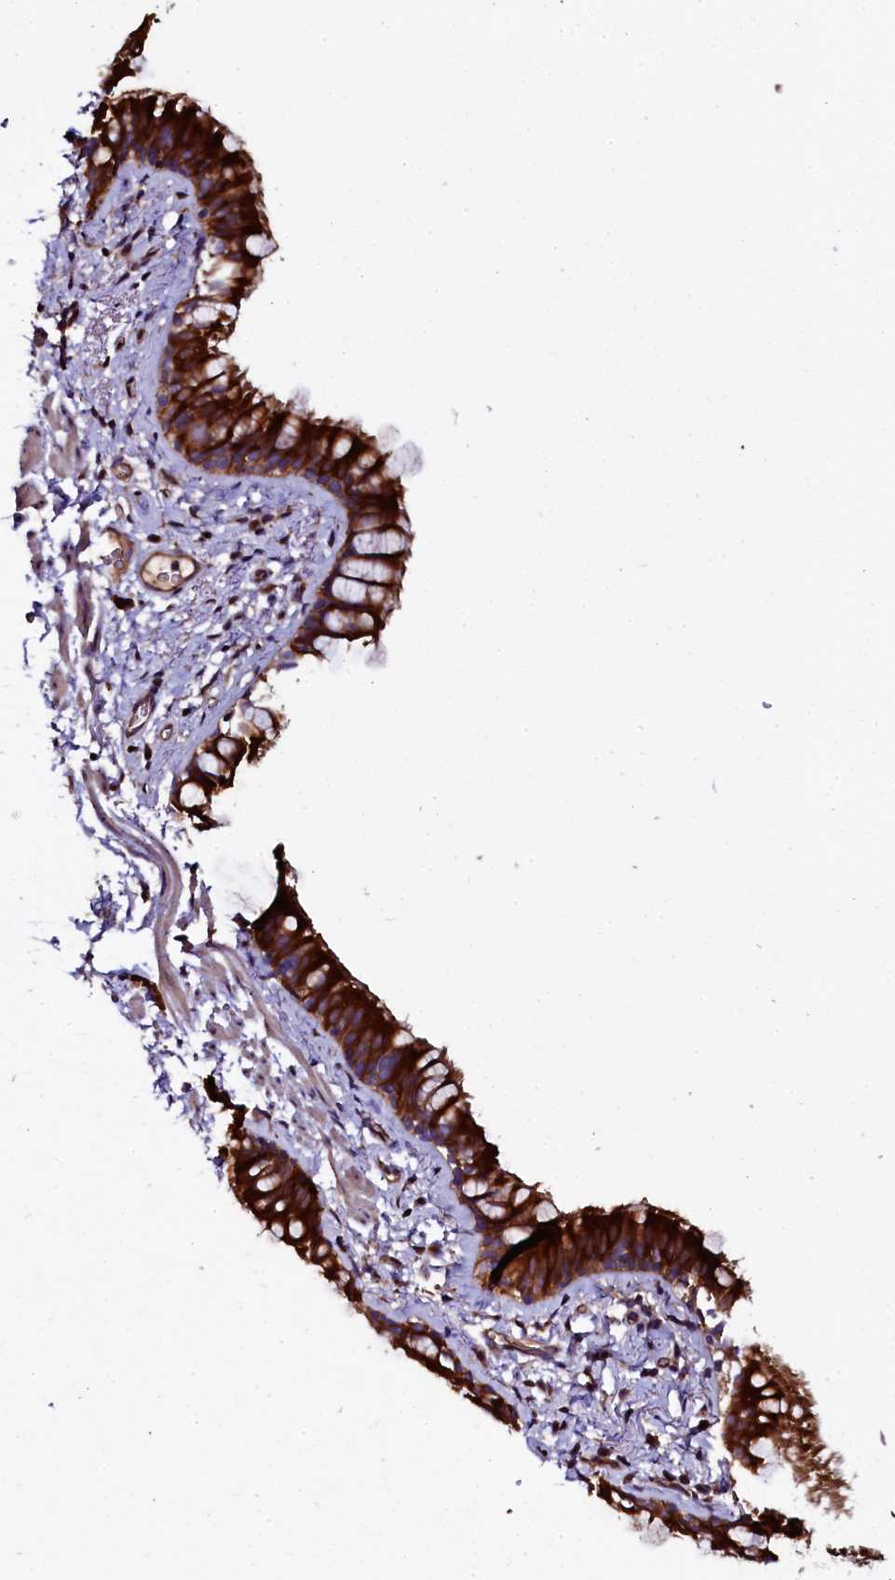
{"staining": {"intensity": "strong", "quantity": ">75%", "location": "cytoplasmic/membranous"}, "tissue": "bronchus", "cell_type": "Respiratory epithelial cells", "image_type": "normal", "snomed": [{"axis": "morphology", "description": "Normal tissue, NOS"}, {"axis": "topography", "description": "Cartilage tissue"}, {"axis": "topography", "description": "Bronchus"}], "caption": "Immunohistochemistry (DAB) staining of benign bronchus displays strong cytoplasmic/membranous protein positivity in approximately >75% of respiratory epithelial cells. (DAB = brown stain, brightfield microscopy at high magnification).", "gene": "APPL2", "patient": {"sex": "female", "age": 36}}